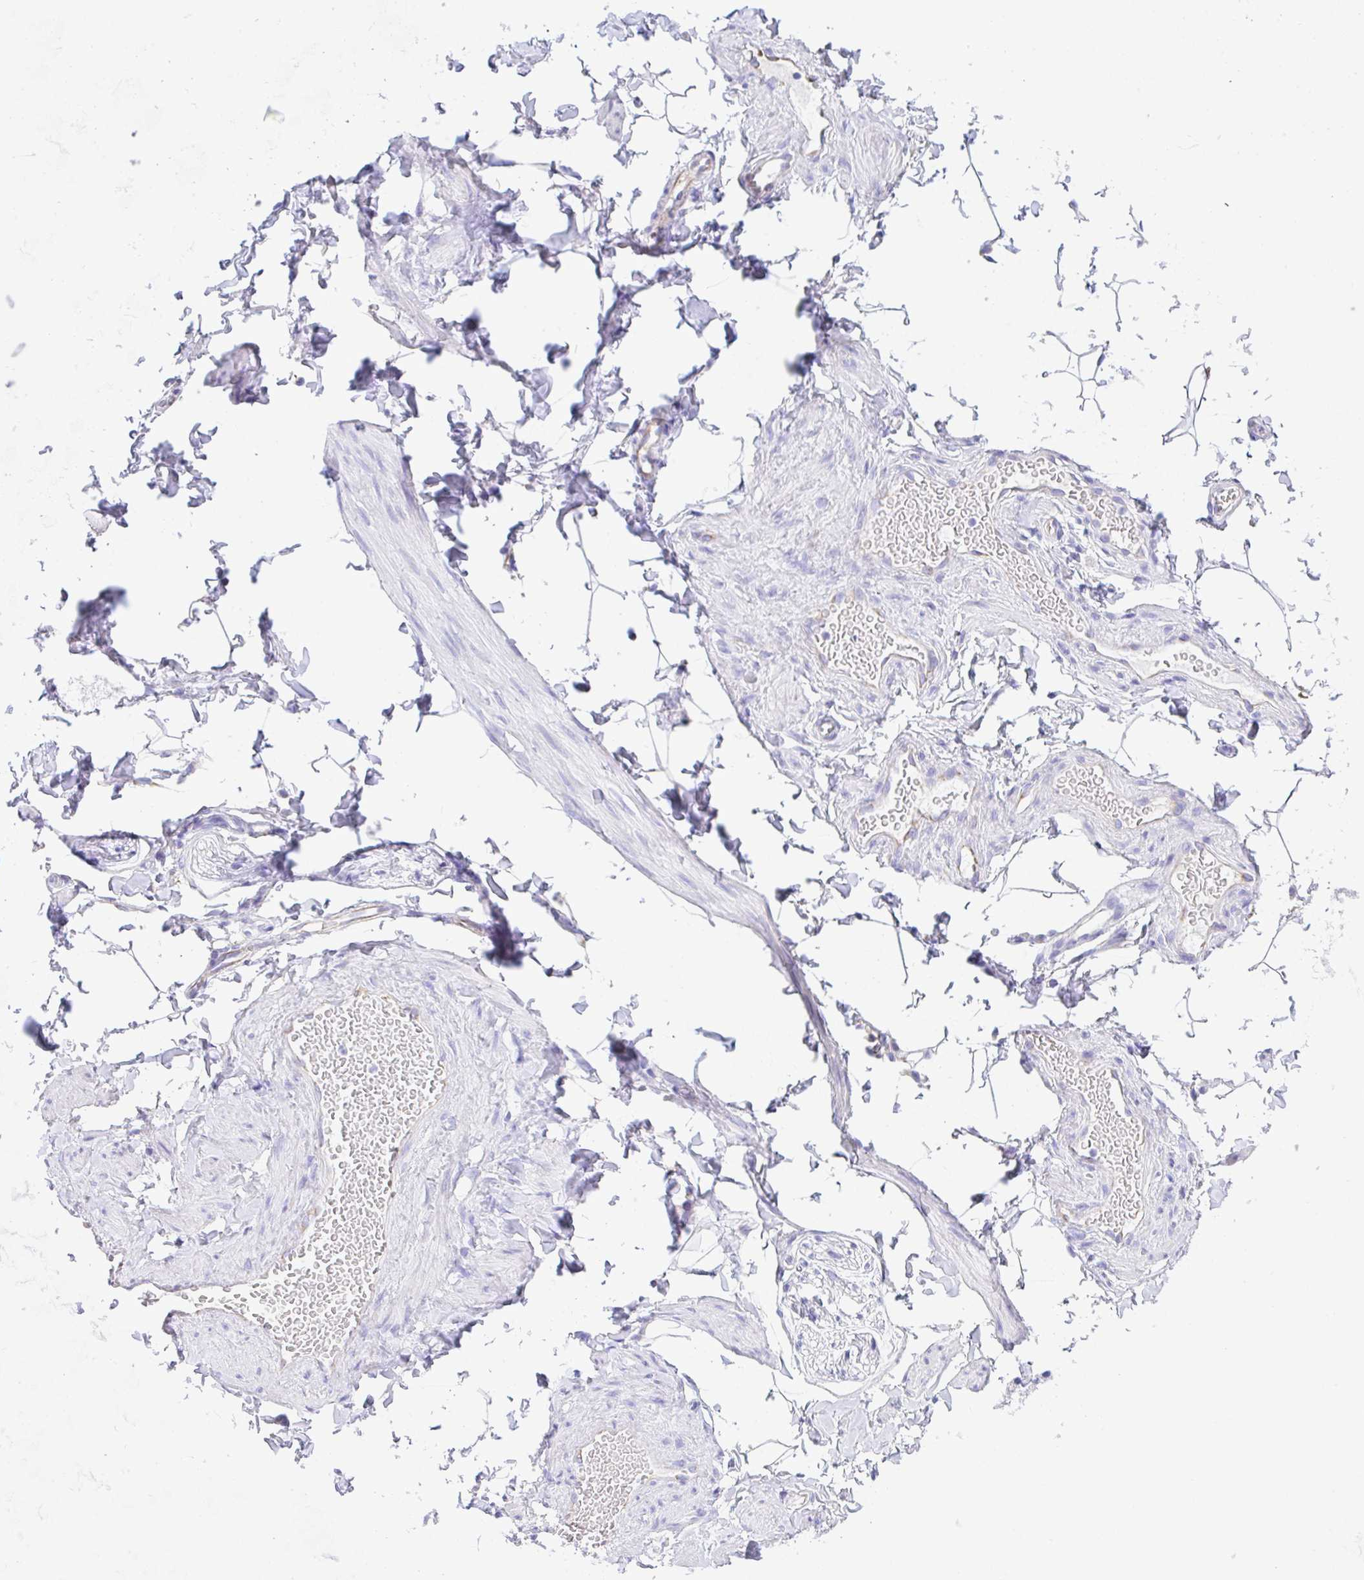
{"staining": {"intensity": "negative", "quantity": "none", "location": "none"}, "tissue": "adipose tissue", "cell_type": "Adipocytes", "image_type": "normal", "snomed": [{"axis": "morphology", "description": "Normal tissue, NOS"}, {"axis": "topography", "description": "Soft tissue"}, {"axis": "topography", "description": "Adipose tissue"}, {"axis": "topography", "description": "Vascular tissue"}, {"axis": "topography", "description": "Peripheral nerve tissue"}], "caption": "High magnification brightfield microscopy of normal adipose tissue stained with DAB (brown) and counterstained with hematoxylin (blue): adipocytes show no significant staining. The staining is performed using DAB (3,3'-diaminobenzidine) brown chromogen with nuclei counter-stained in using hematoxylin.", "gene": "NDUFAF8", "patient": {"sex": "male", "age": 29}}